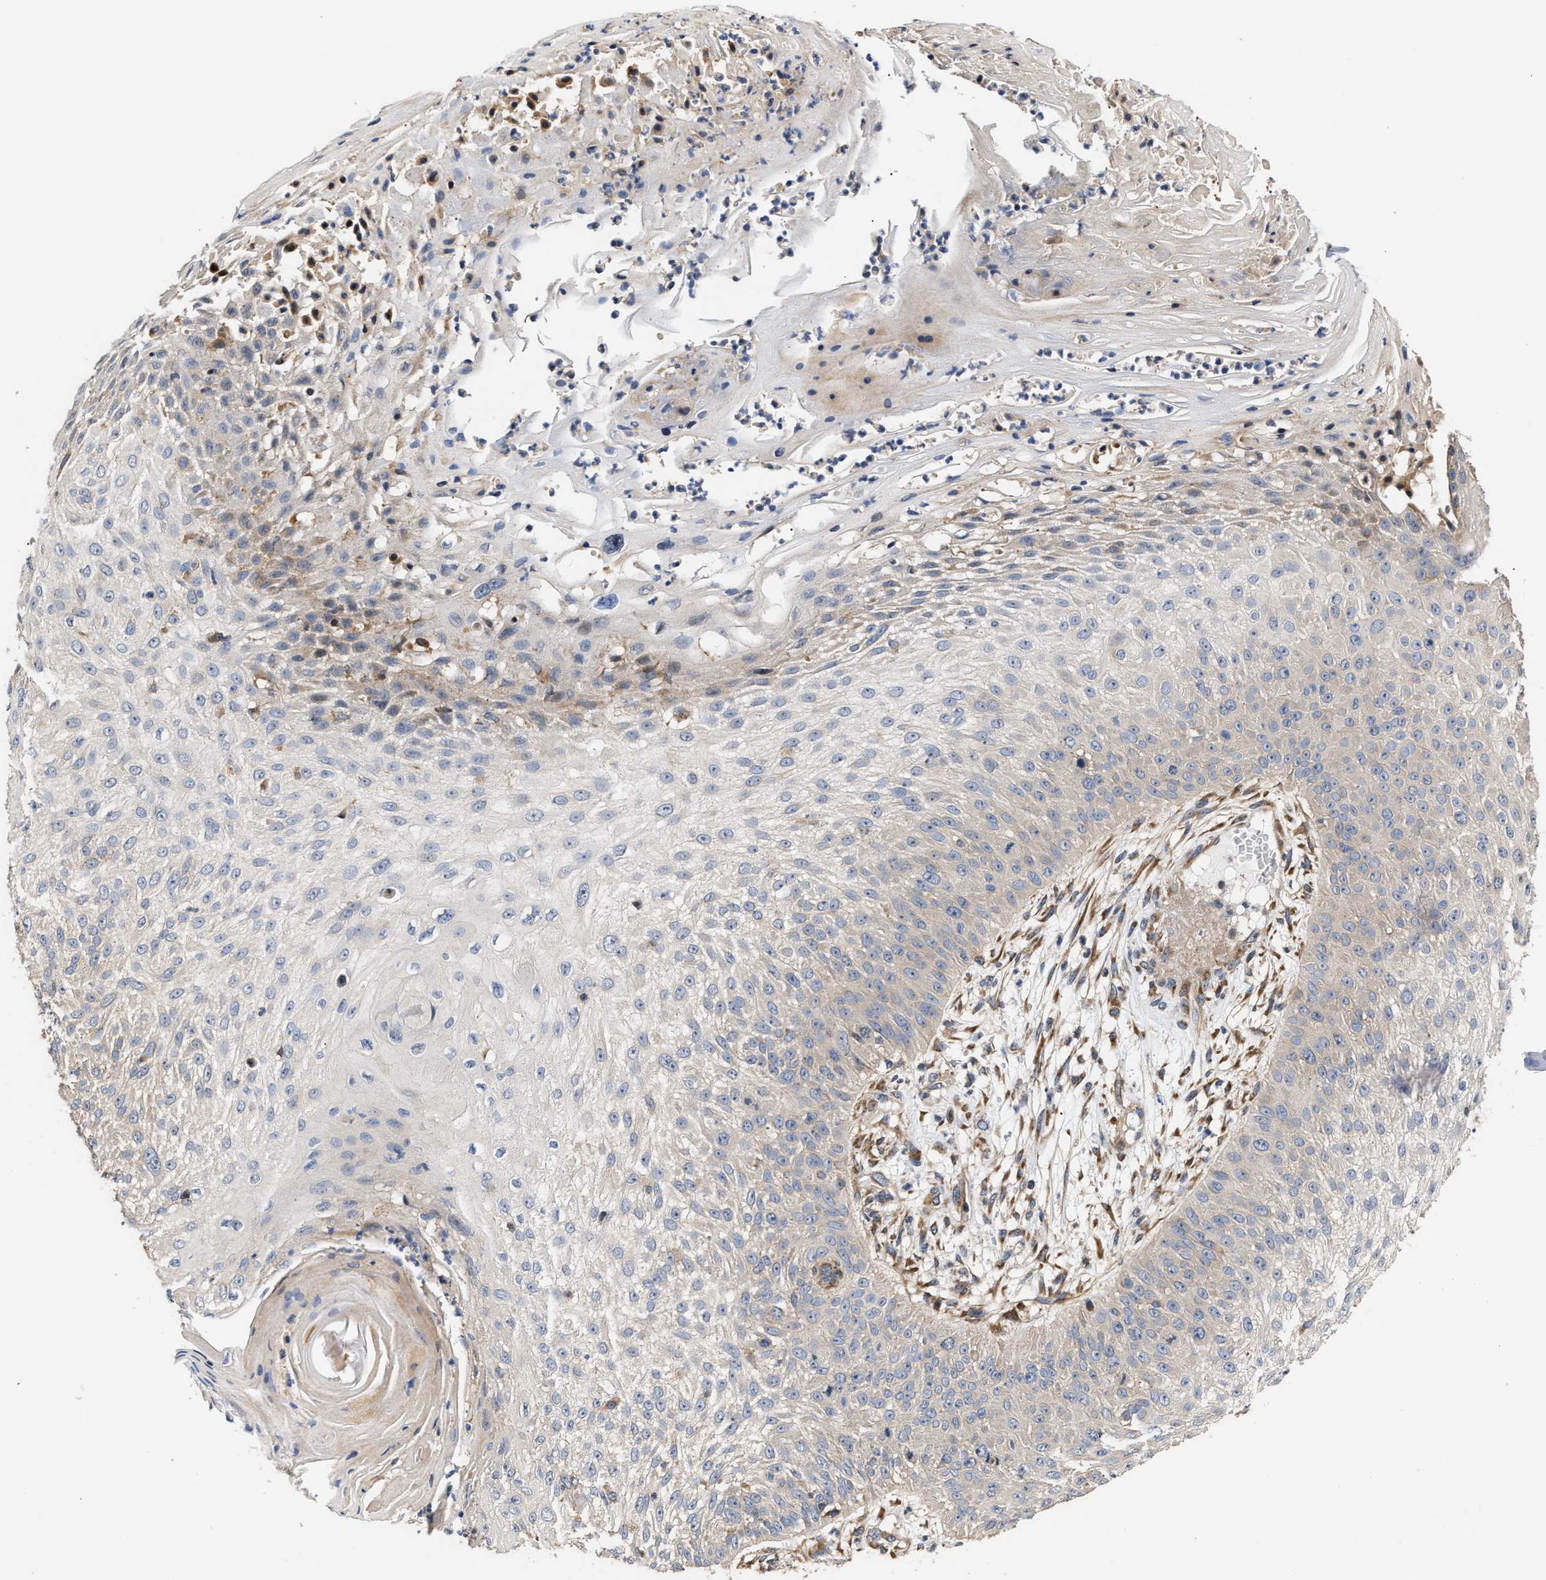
{"staining": {"intensity": "negative", "quantity": "none", "location": "none"}, "tissue": "skin cancer", "cell_type": "Tumor cells", "image_type": "cancer", "snomed": [{"axis": "morphology", "description": "Squamous cell carcinoma, NOS"}, {"axis": "topography", "description": "Skin"}], "caption": "IHC photomicrograph of skin squamous cell carcinoma stained for a protein (brown), which shows no positivity in tumor cells.", "gene": "CLIP2", "patient": {"sex": "female", "age": 80}}